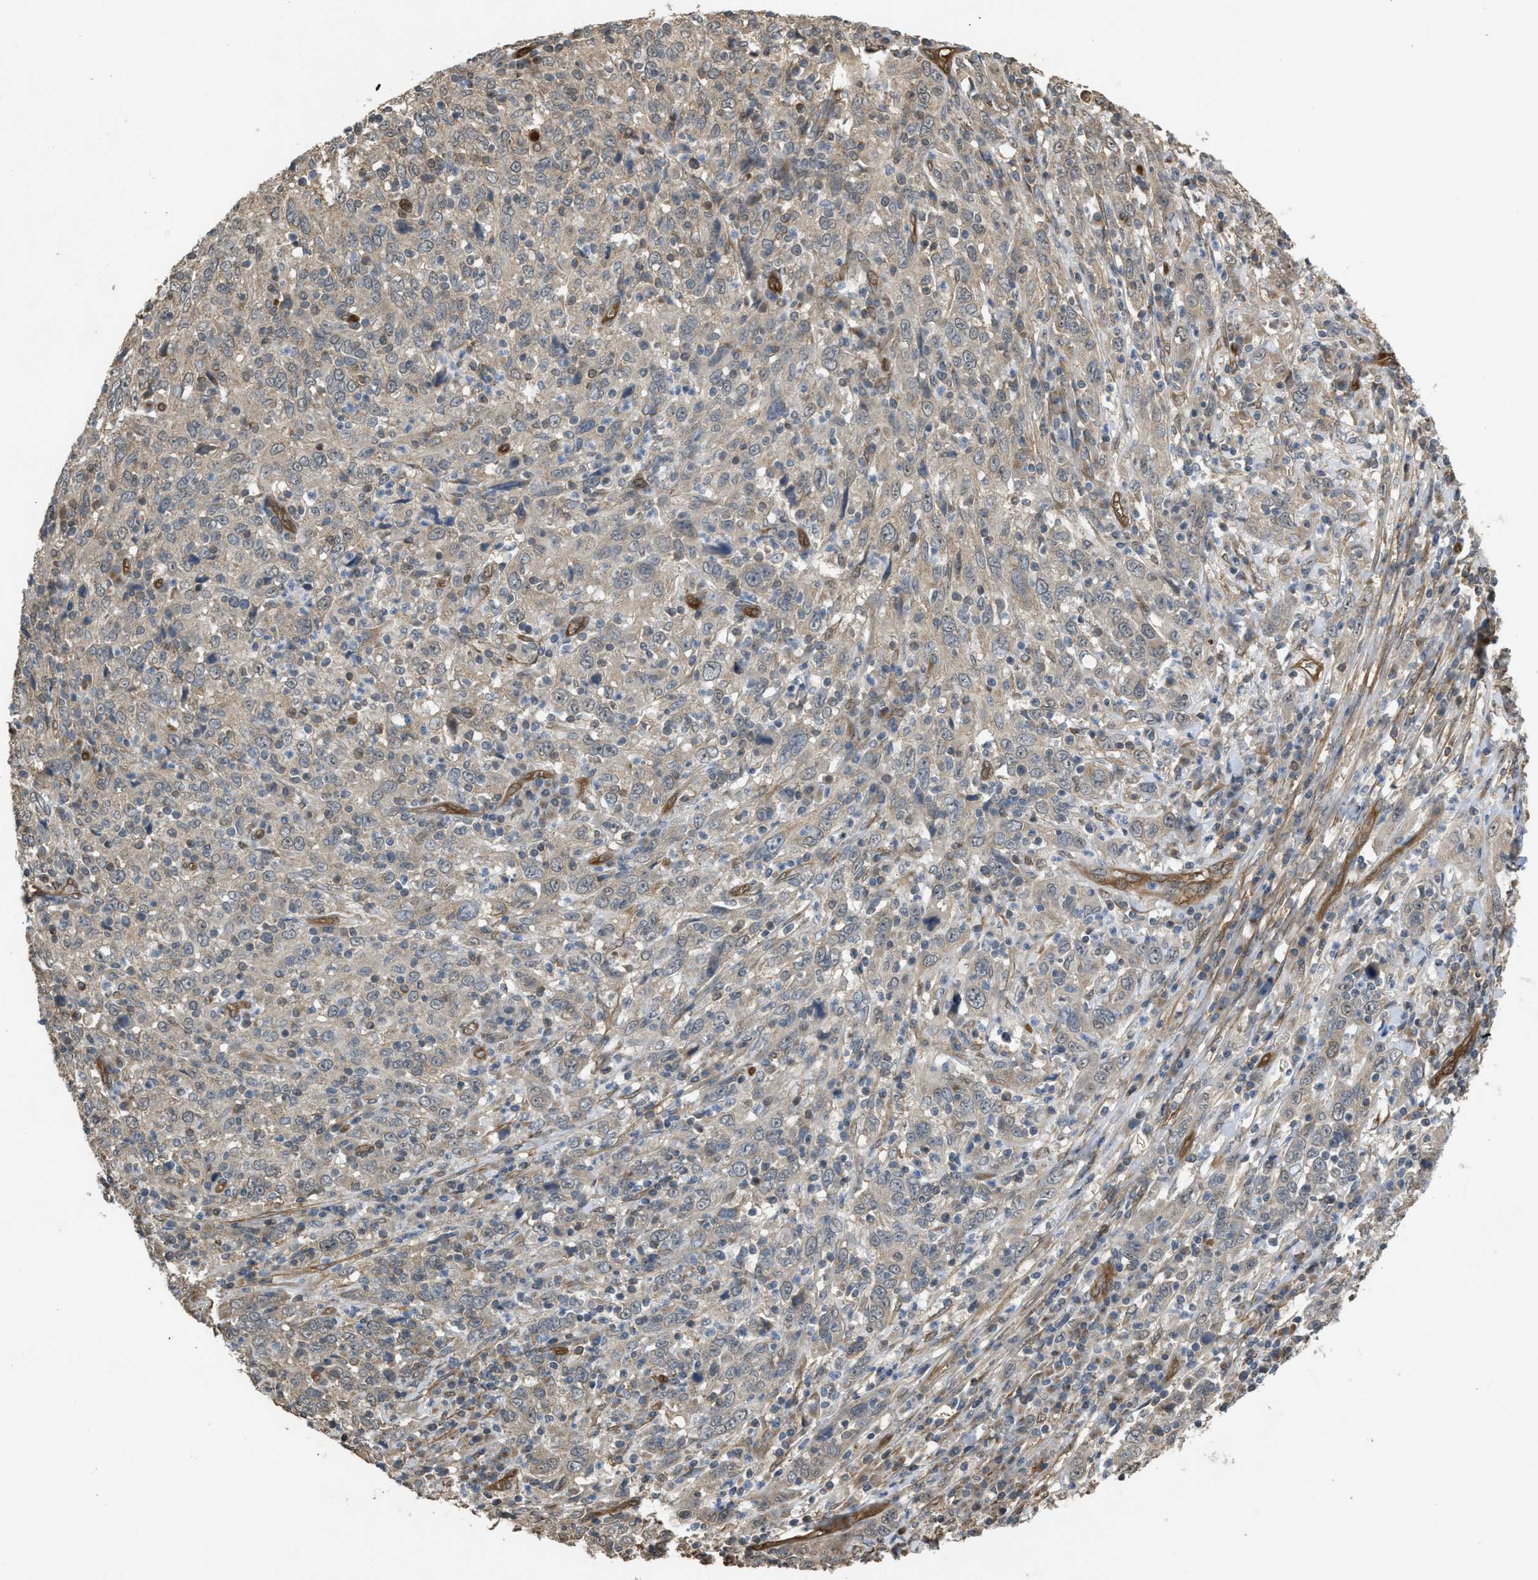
{"staining": {"intensity": "negative", "quantity": "none", "location": "none"}, "tissue": "cervical cancer", "cell_type": "Tumor cells", "image_type": "cancer", "snomed": [{"axis": "morphology", "description": "Squamous cell carcinoma, NOS"}, {"axis": "topography", "description": "Cervix"}], "caption": "Tumor cells are negative for brown protein staining in squamous cell carcinoma (cervical).", "gene": "BAG3", "patient": {"sex": "female", "age": 46}}